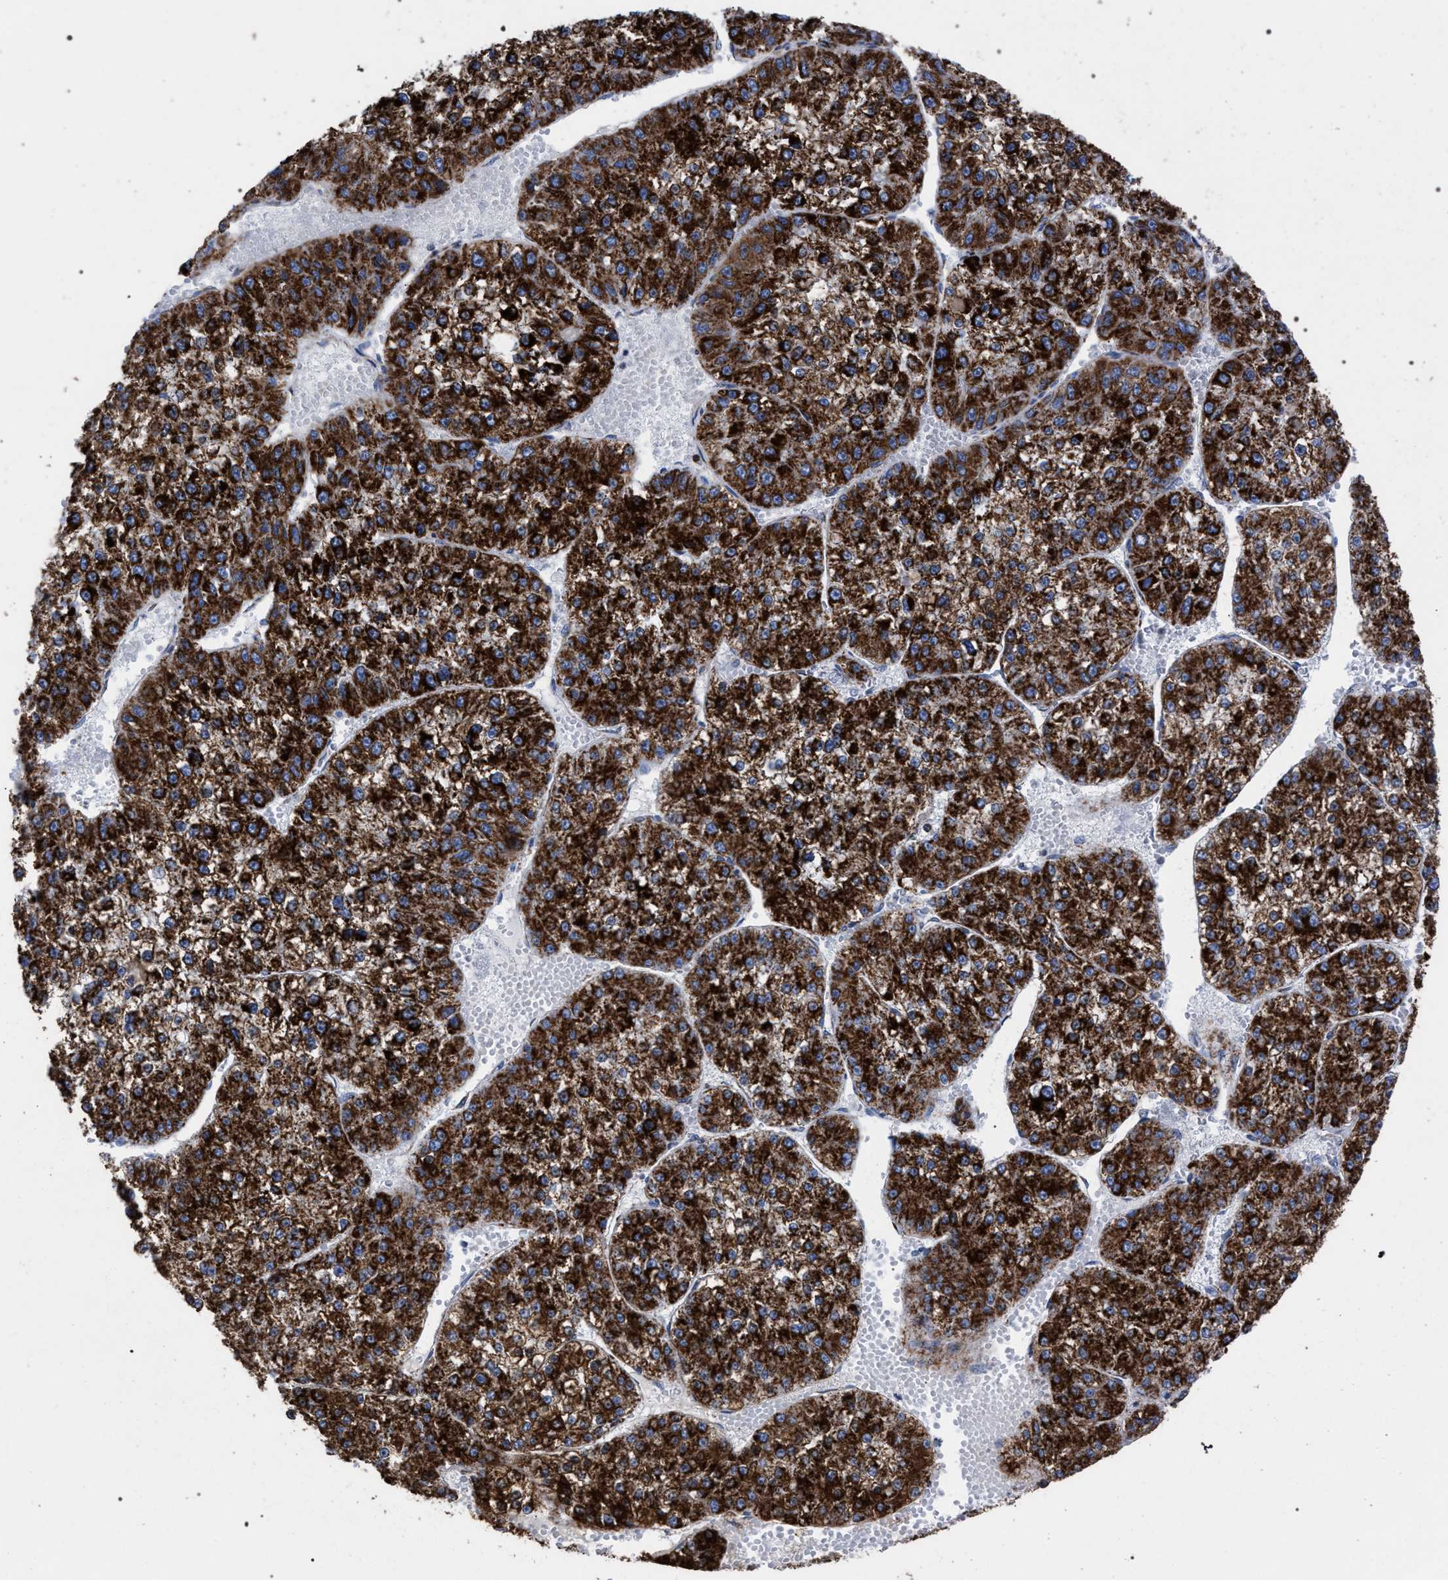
{"staining": {"intensity": "strong", "quantity": ">75%", "location": "cytoplasmic/membranous"}, "tissue": "liver cancer", "cell_type": "Tumor cells", "image_type": "cancer", "snomed": [{"axis": "morphology", "description": "Carcinoma, Hepatocellular, NOS"}, {"axis": "topography", "description": "Liver"}], "caption": "The histopathology image reveals immunohistochemical staining of liver hepatocellular carcinoma. There is strong cytoplasmic/membranous positivity is appreciated in about >75% of tumor cells. (DAB IHC, brown staining for protein, blue staining for nuclei).", "gene": "ACADS", "patient": {"sex": "female", "age": 73}}